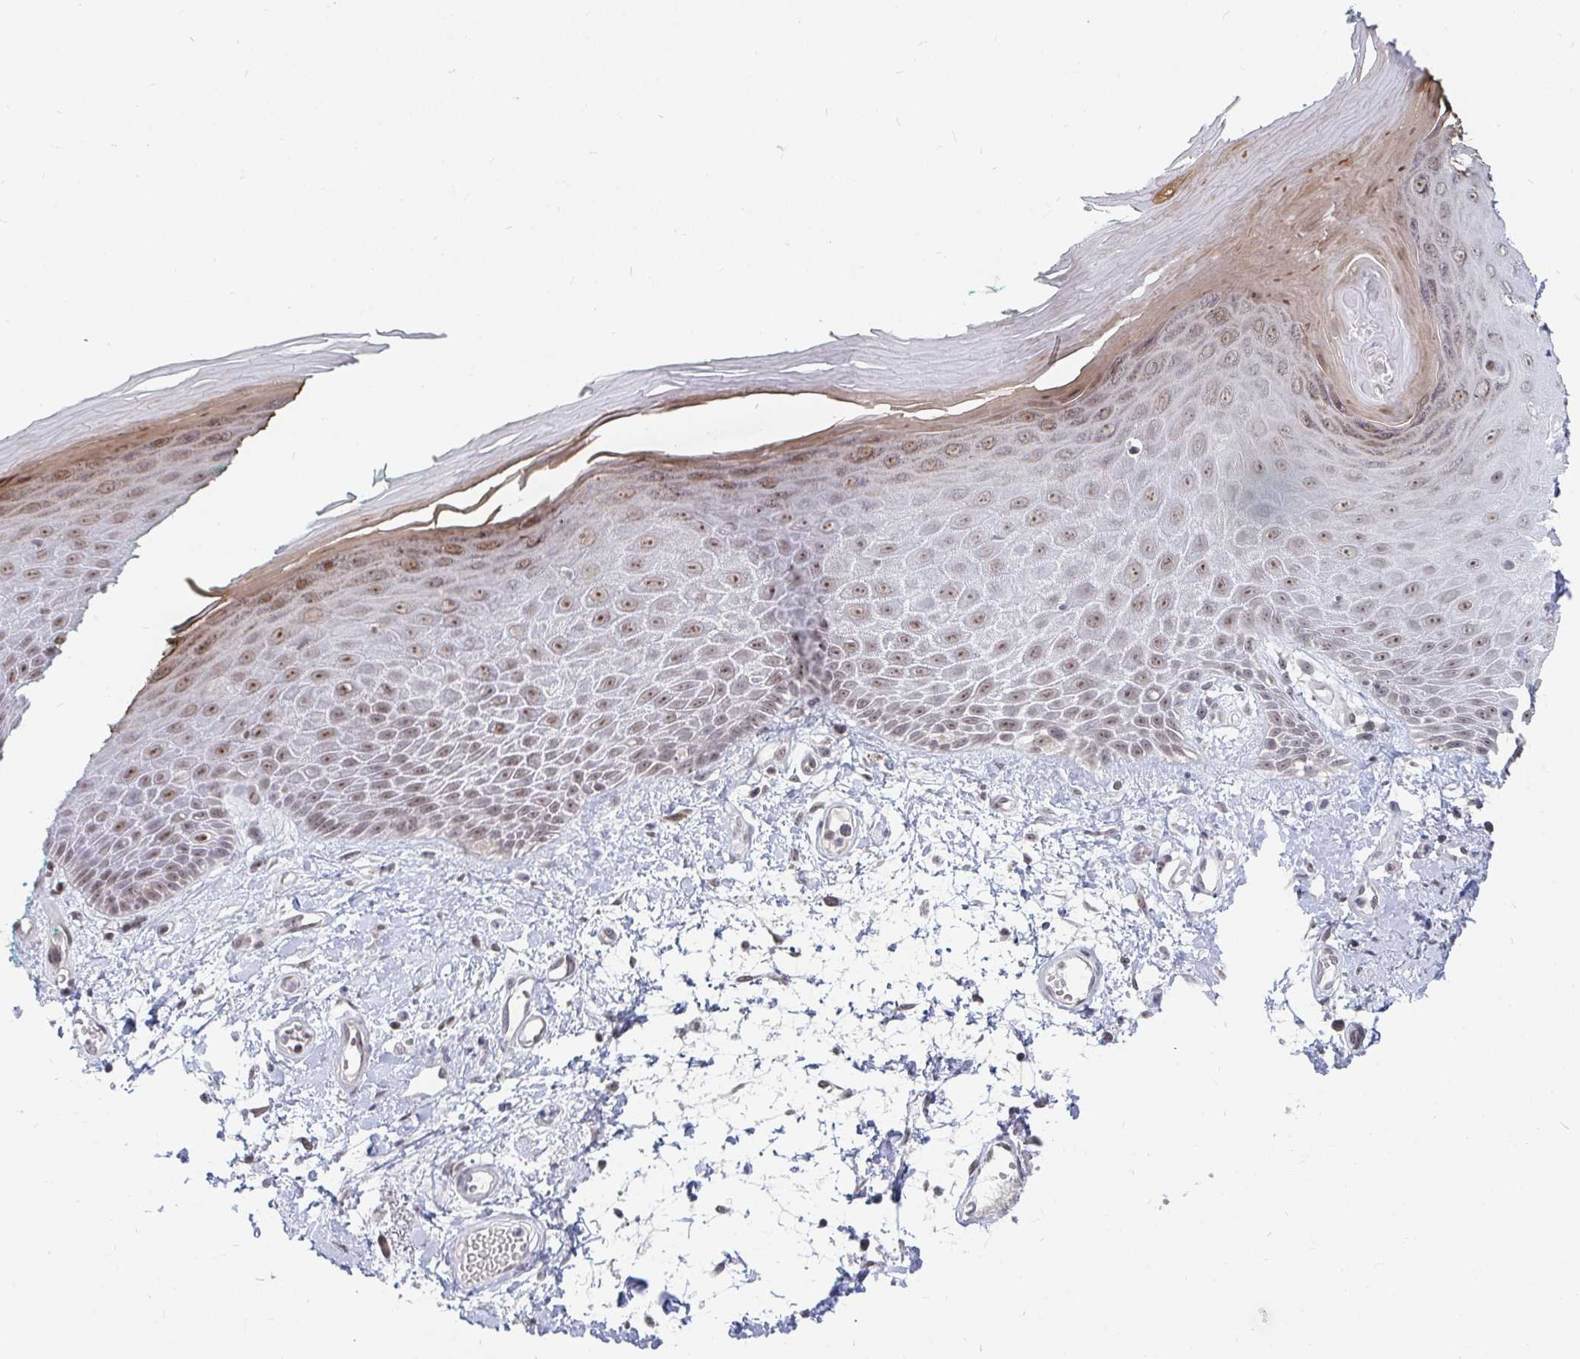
{"staining": {"intensity": "moderate", "quantity": "25%-75%", "location": "nuclear"}, "tissue": "skin", "cell_type": "Epidermal cells", "image_type": "normal", "snomed": [{"axis": "morphology", "description": "Normal tissue, NOS"}, {"axis": "topography", "description": "Anal"}, {"axis": "topography", "description": "Peripheral nerve tissue"}], "caption": "IHC (DAB) staining of benign human skin shows moderate nuclear protein staining in approximately 25%-75% of epidermal cells. (DAB (3,3'-diaminobenzidine) = brown stain, brightfield microscopy at high magnification).", "gene": "TRIP12", "patient": {"sex": "male", "age": 78}}